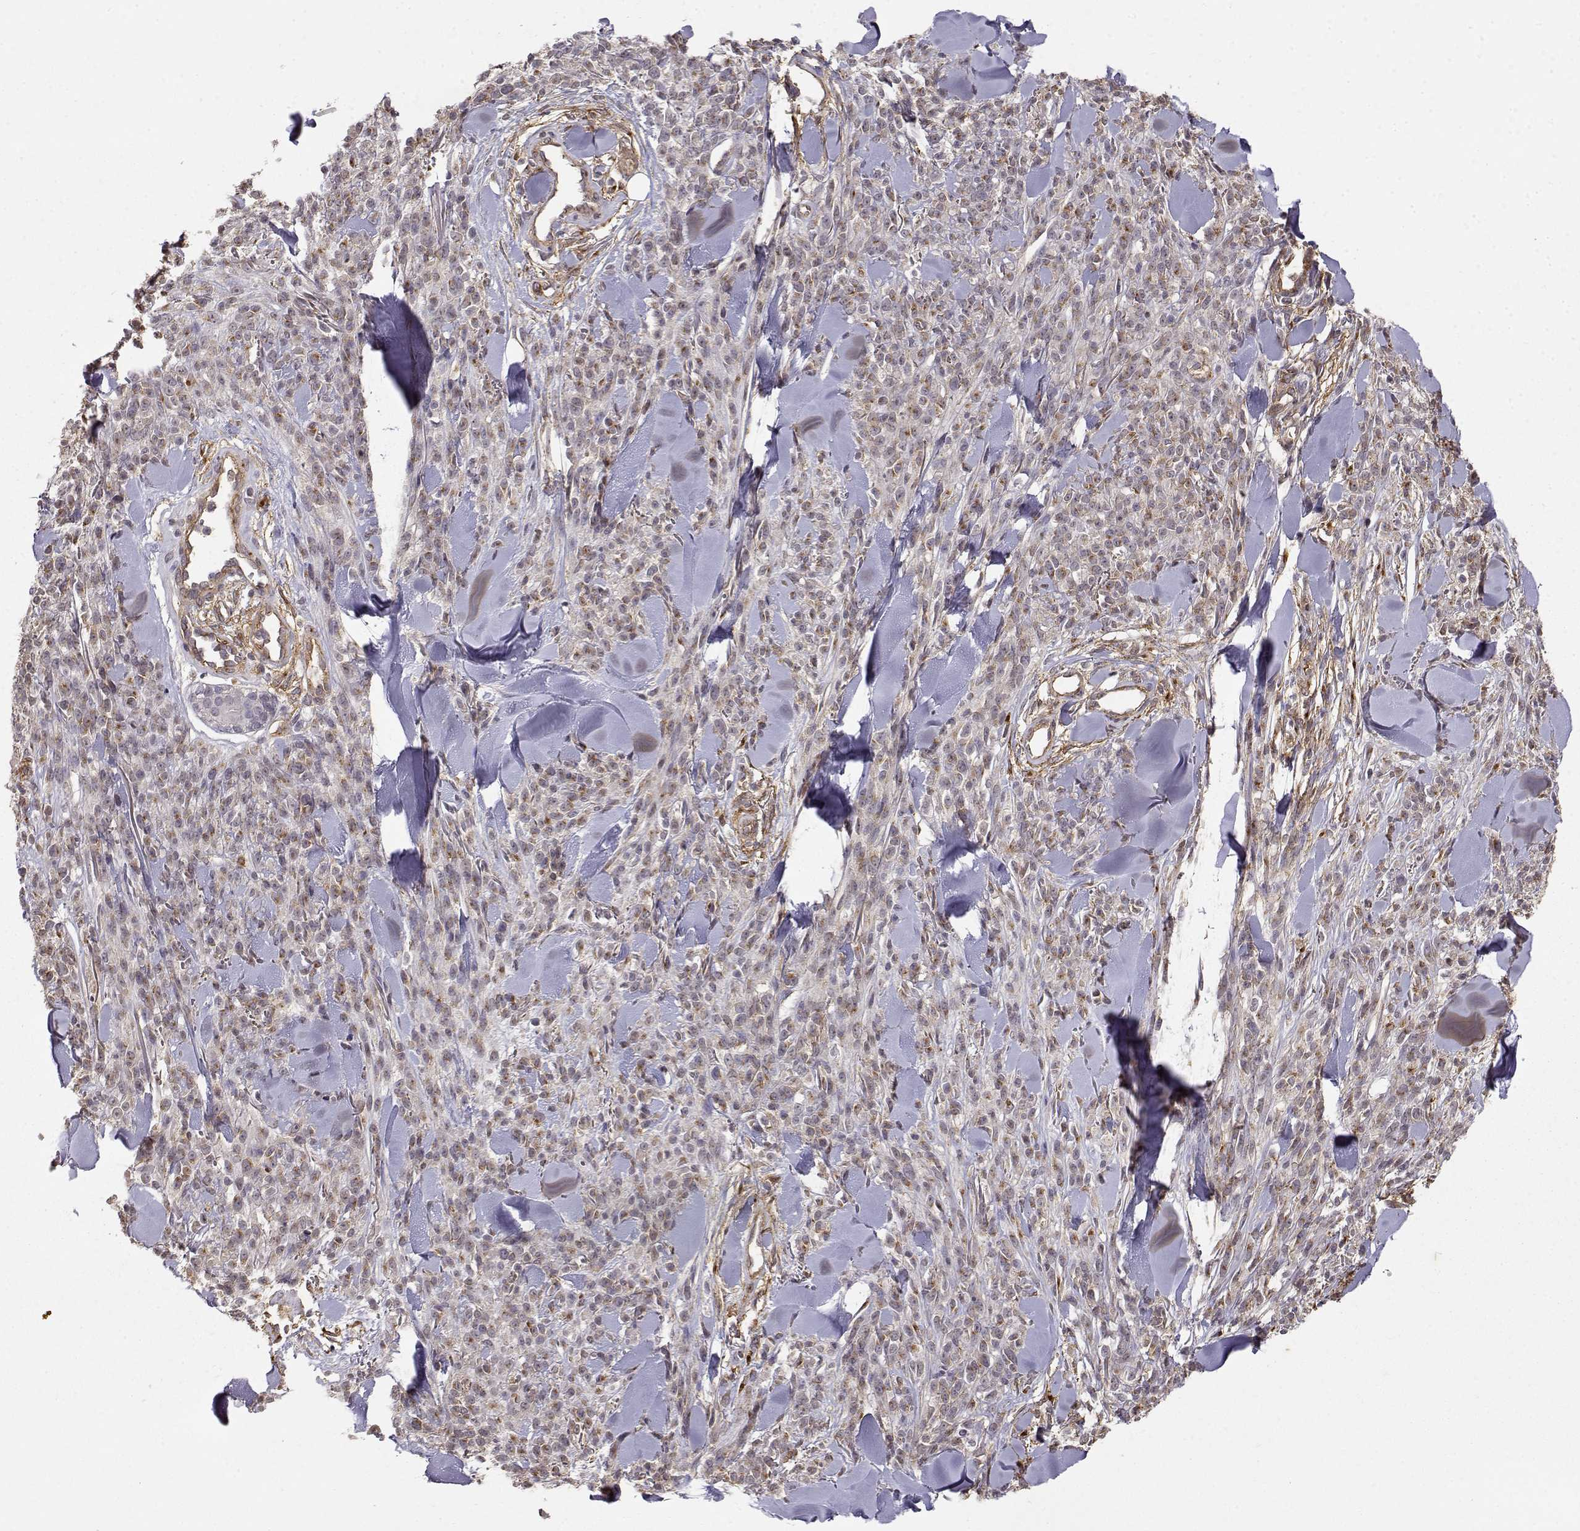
{"staining": {"intensity": "moderate", "quantity": "<25%", "location": "cytoplasmic/membranous"}, "tissue": "melanoma", "cell_type": "Tumor cells", "image_type": "cancer", "snomed": [{"axis": "morphology", "description": "Malignant melanoma, NOS"}, {"axis": "topography", "description": "Skin"}, {"axis": "topography", "description": "Skin of trunk"}], "caption": "The photomicrograph displays a brown stain indicating the presence of a protein in the cytoplasmic/membranous of tumor cells in melanoma. Nuclei are stained in blue.", "gene": "IFITM1", "patient": {"sex": "male", "age": 74}}